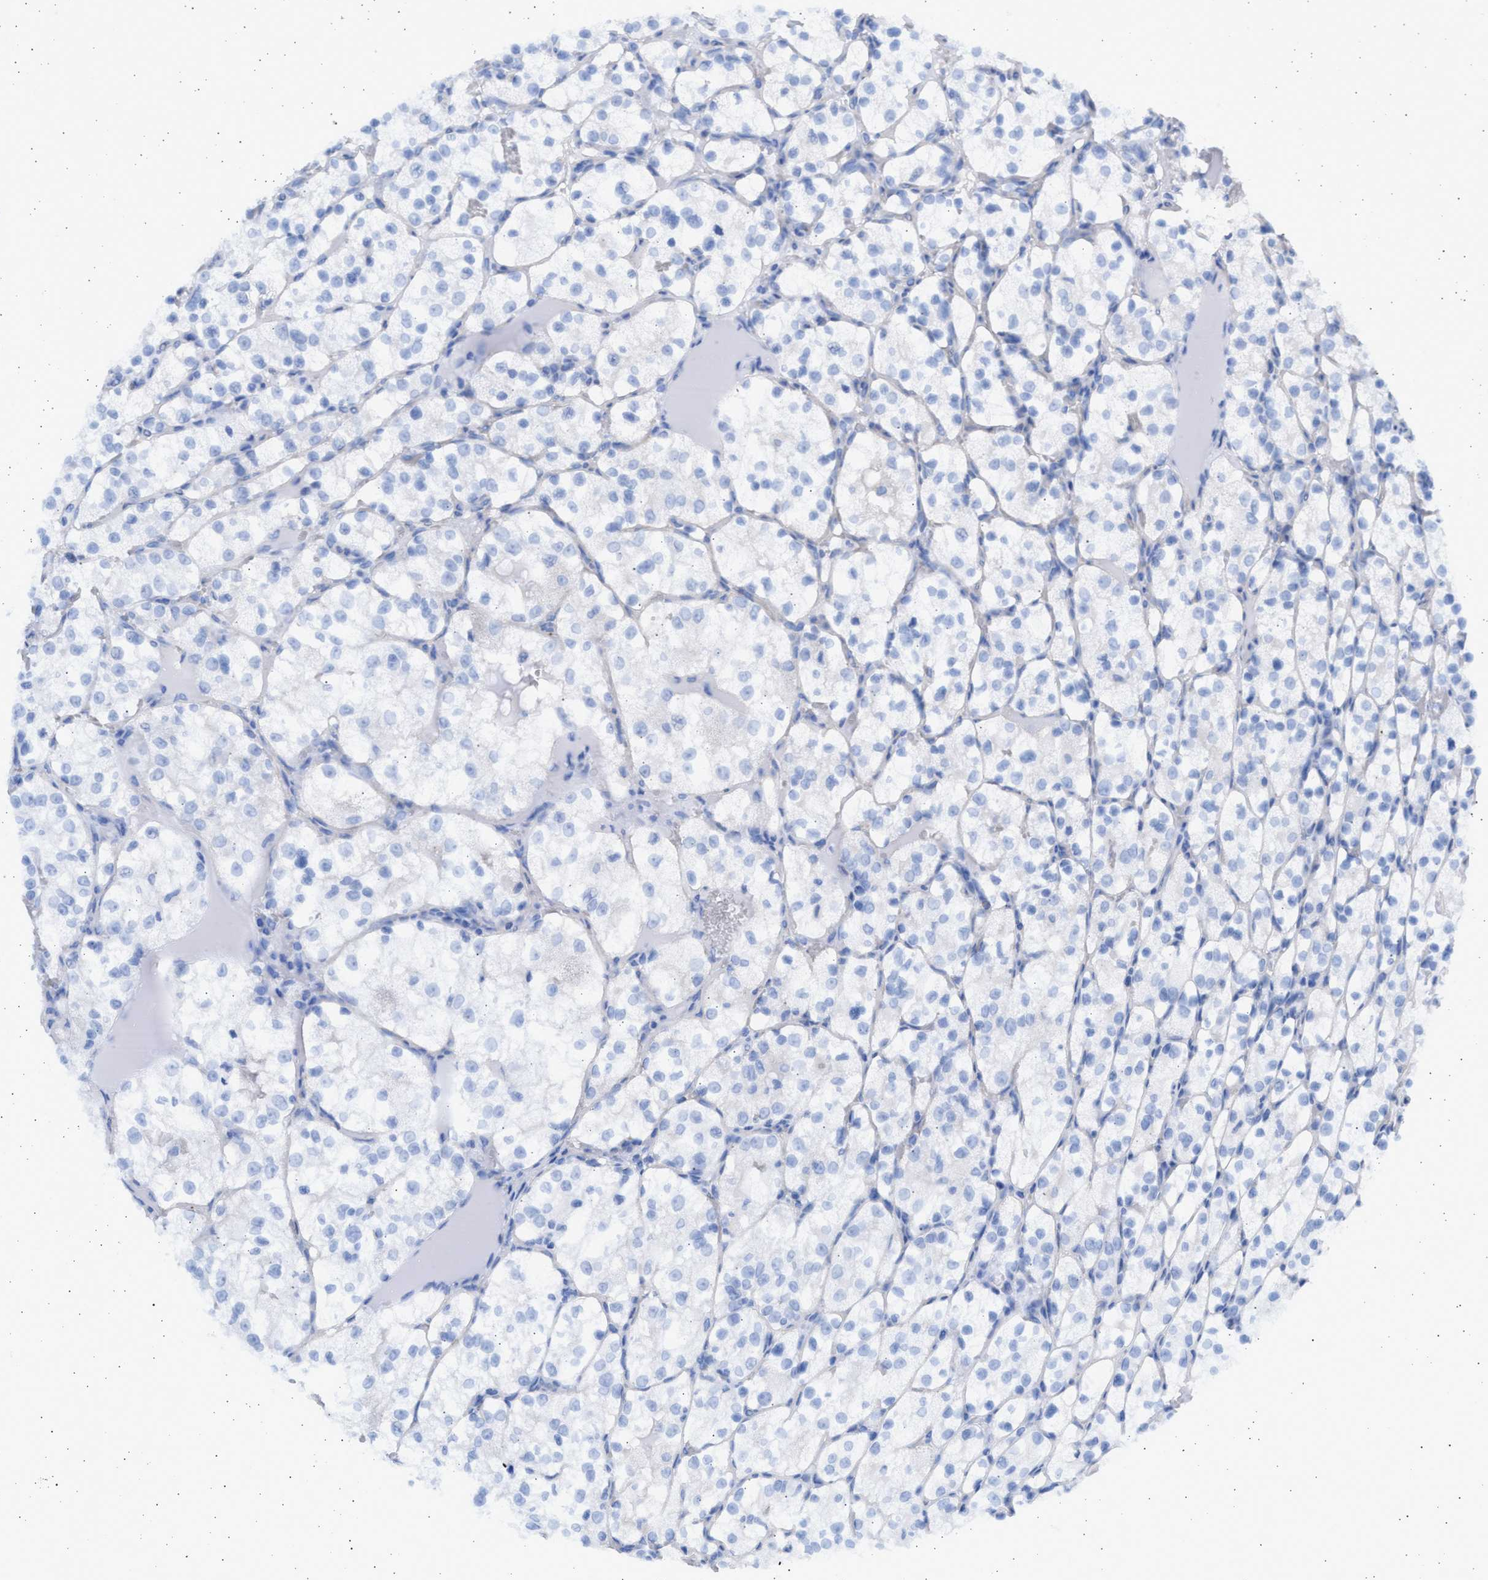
{"staining": {"intensity": "negative", "quantity": "none", "location": "none"}, "tissue": "renal cancer", "cell_type": "Tumor cells", "image_type": "cancer", "snomed": [{"axis": "morphology", "description": "Adenocarcinoma, NOS"}, {"axis": "topography", "description": "Kidney"}], "caption": "High power microscopy micrograph of an immunohistochemistry (IHC) micrograph of renal cancer, revealing no significant staining in tumor cells. (DAB immunohistochemistry, high magnification).", "gene": "NBR1", "patient": {"sex": "female", "age": 69}}